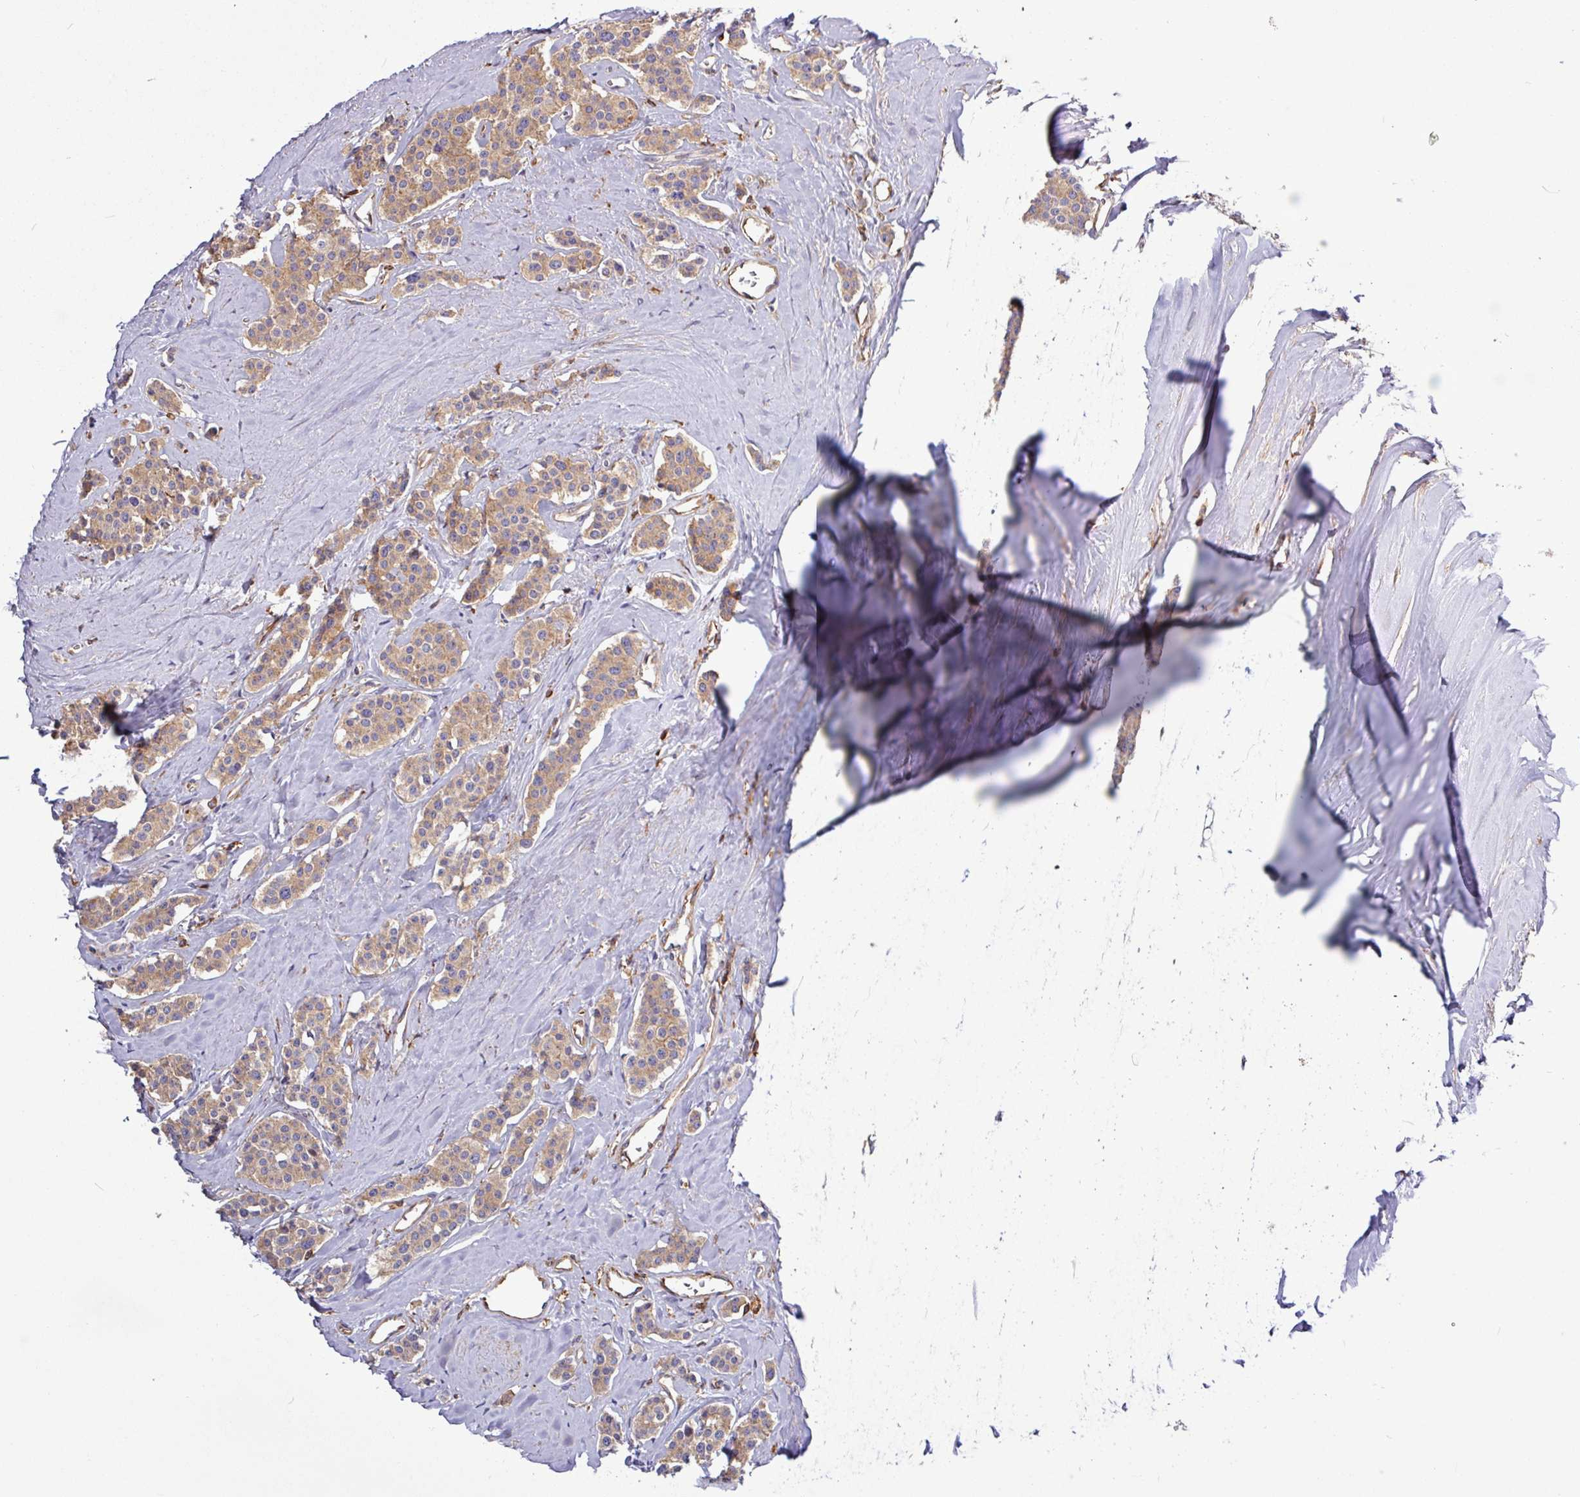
{"staining": {"intensity": "moderate", "quantity": ">75%", "location": "cytoplasmic/membranous"}, "tissue": "carcinoid", "cell_type": "Tumor cells", "image_type": "cancer", "snomed": [{"axis": "morphology", "description": "Carcinoid, malignant, NOS"}, {"axis": "topography", "description": "Small intestine"}], "caption": "Carcinoid tissue shows moderate cytoplasmic/membranous positivity in approximately >75% of tumor cells", "gene": "ACTR3", "patient": {"sex": "male", "age": 60}}